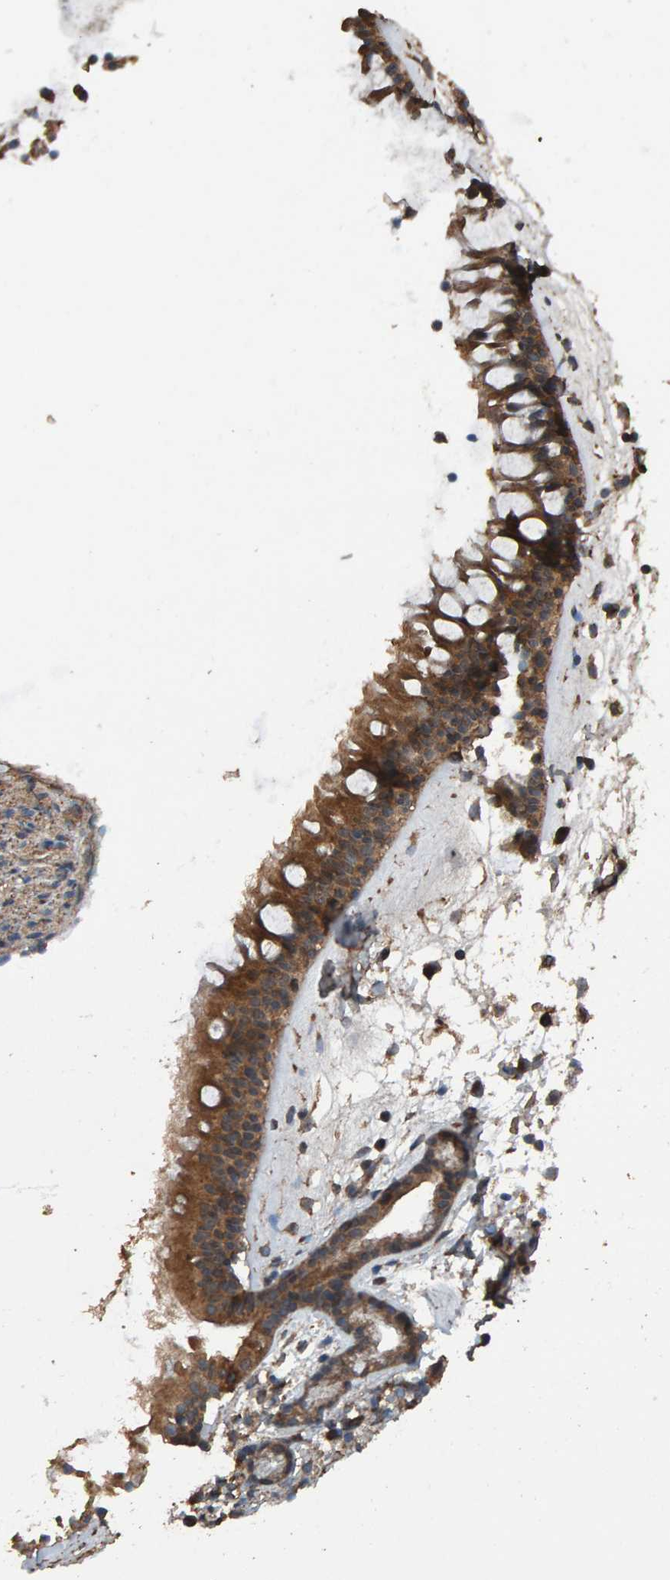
{"staining": {"intensity": "moderate", "quantity": ">75%", "location": "cytoplasmic/membranous"}, "tissue": "nasopharynx", "cell_type": "Respiratory epithelial cells", "image_type": "normal", "snomed": [{"axis": "morphology", "description": "Normal tissue, NOS"}, {"axis": "topography", "description": "Nasopharynx"}], "caption": "A brown stain highlights moderate cytoplasmic/membranous expression of a protein in respiratory epithelial cells of benign nasopharynx.", "gene": "DUS1L", "patient": {"sex": "female", "age": 42}}